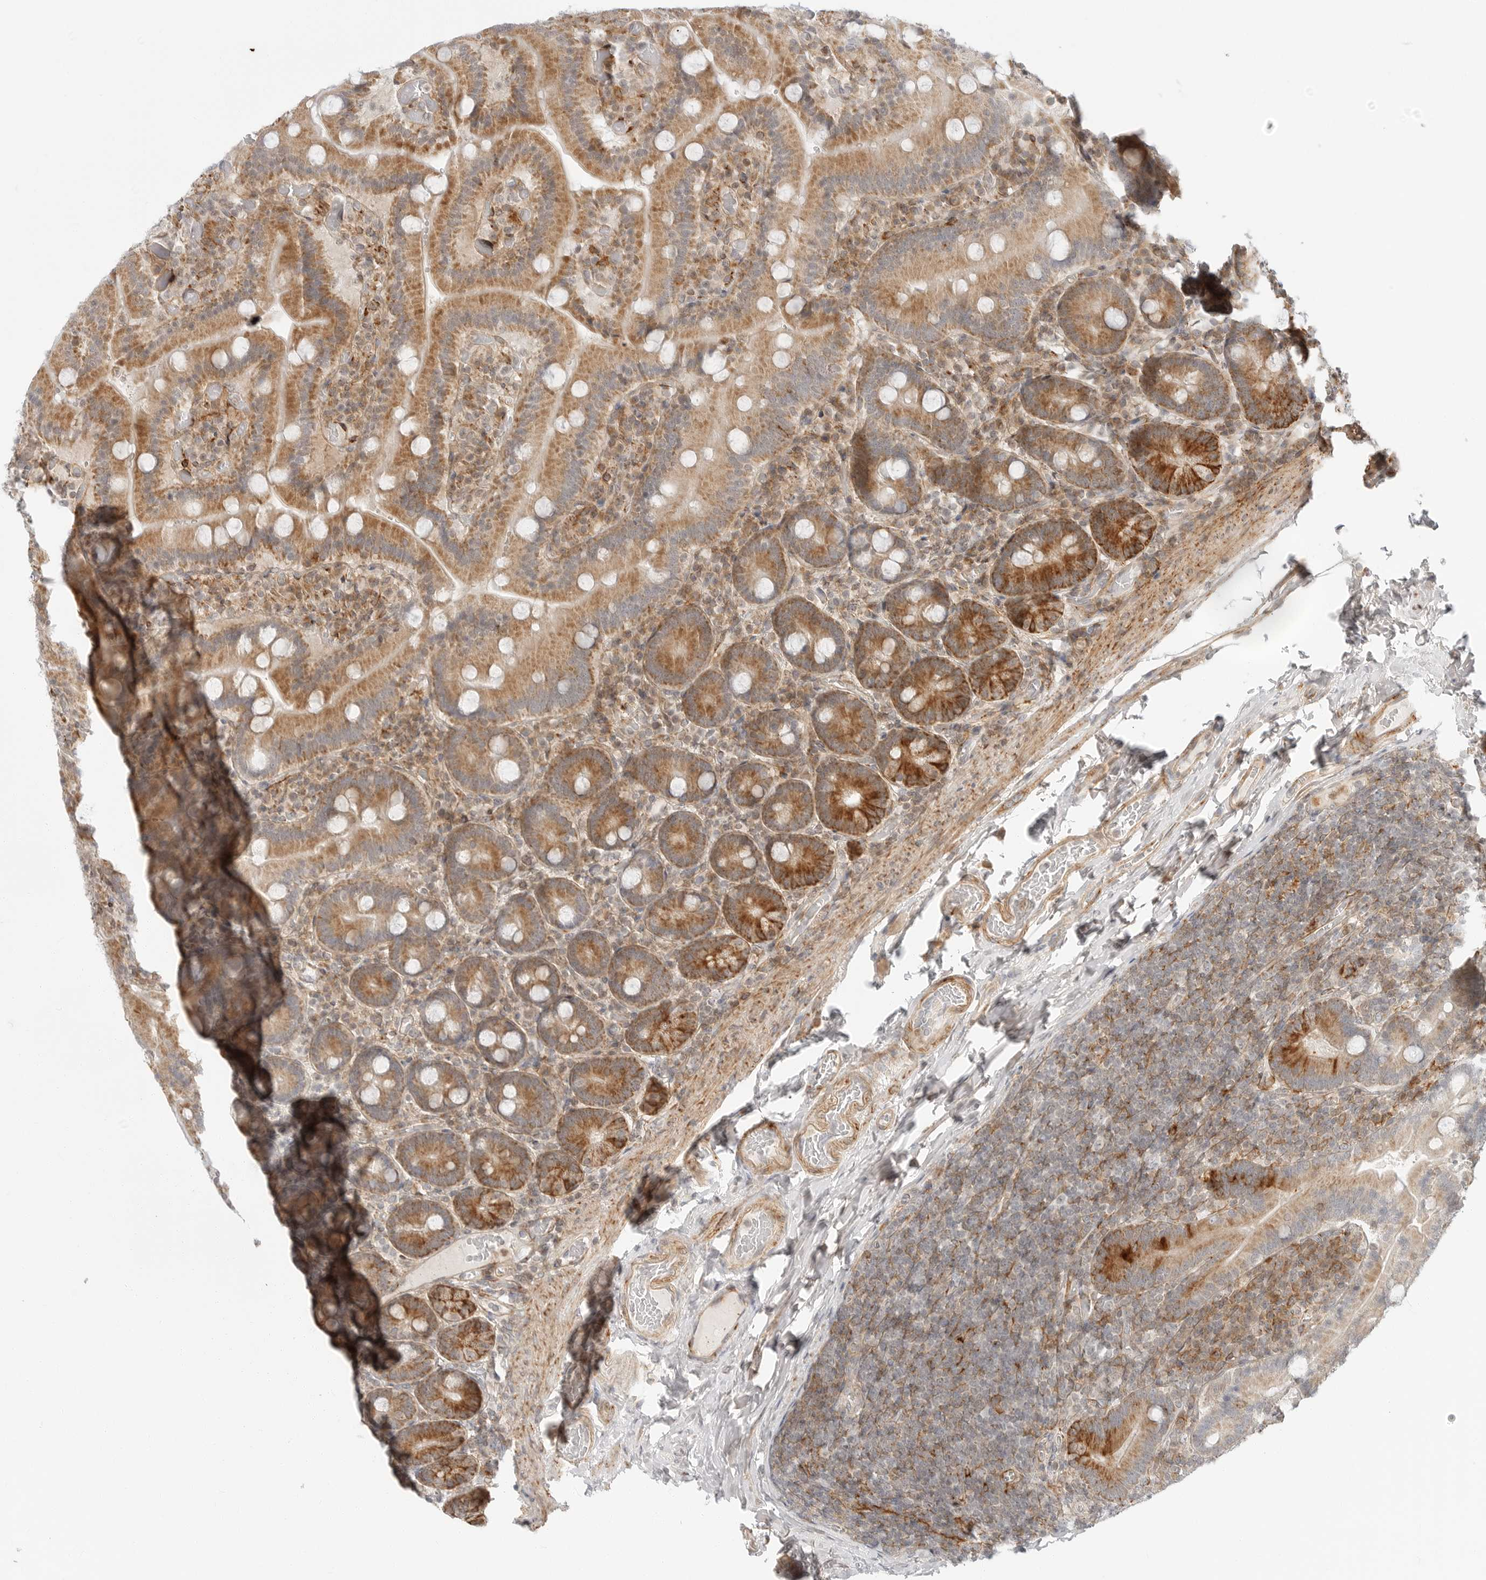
{"staining": {"intensity": "strong", "quantity": ">75%", "location": "cytoplasmic/membranous"}, "tissue": "duodenum", "cell_type": "Glandular cells", "image_type": "normal", "snomed": [{"axis": "morphology", "description": "Normal tissue, NOS"}, {"axis": "topography", "description": "Duodenum"}], "caption": "Immunohistochemistry (DAB) staining of normal human duodenum exhibits strong cytoplasmic/membranous protein expression in approximately >75% of glandular cells.", "gene": "C1QTNF1", "patient": {"sex": "female", "age": 62}}